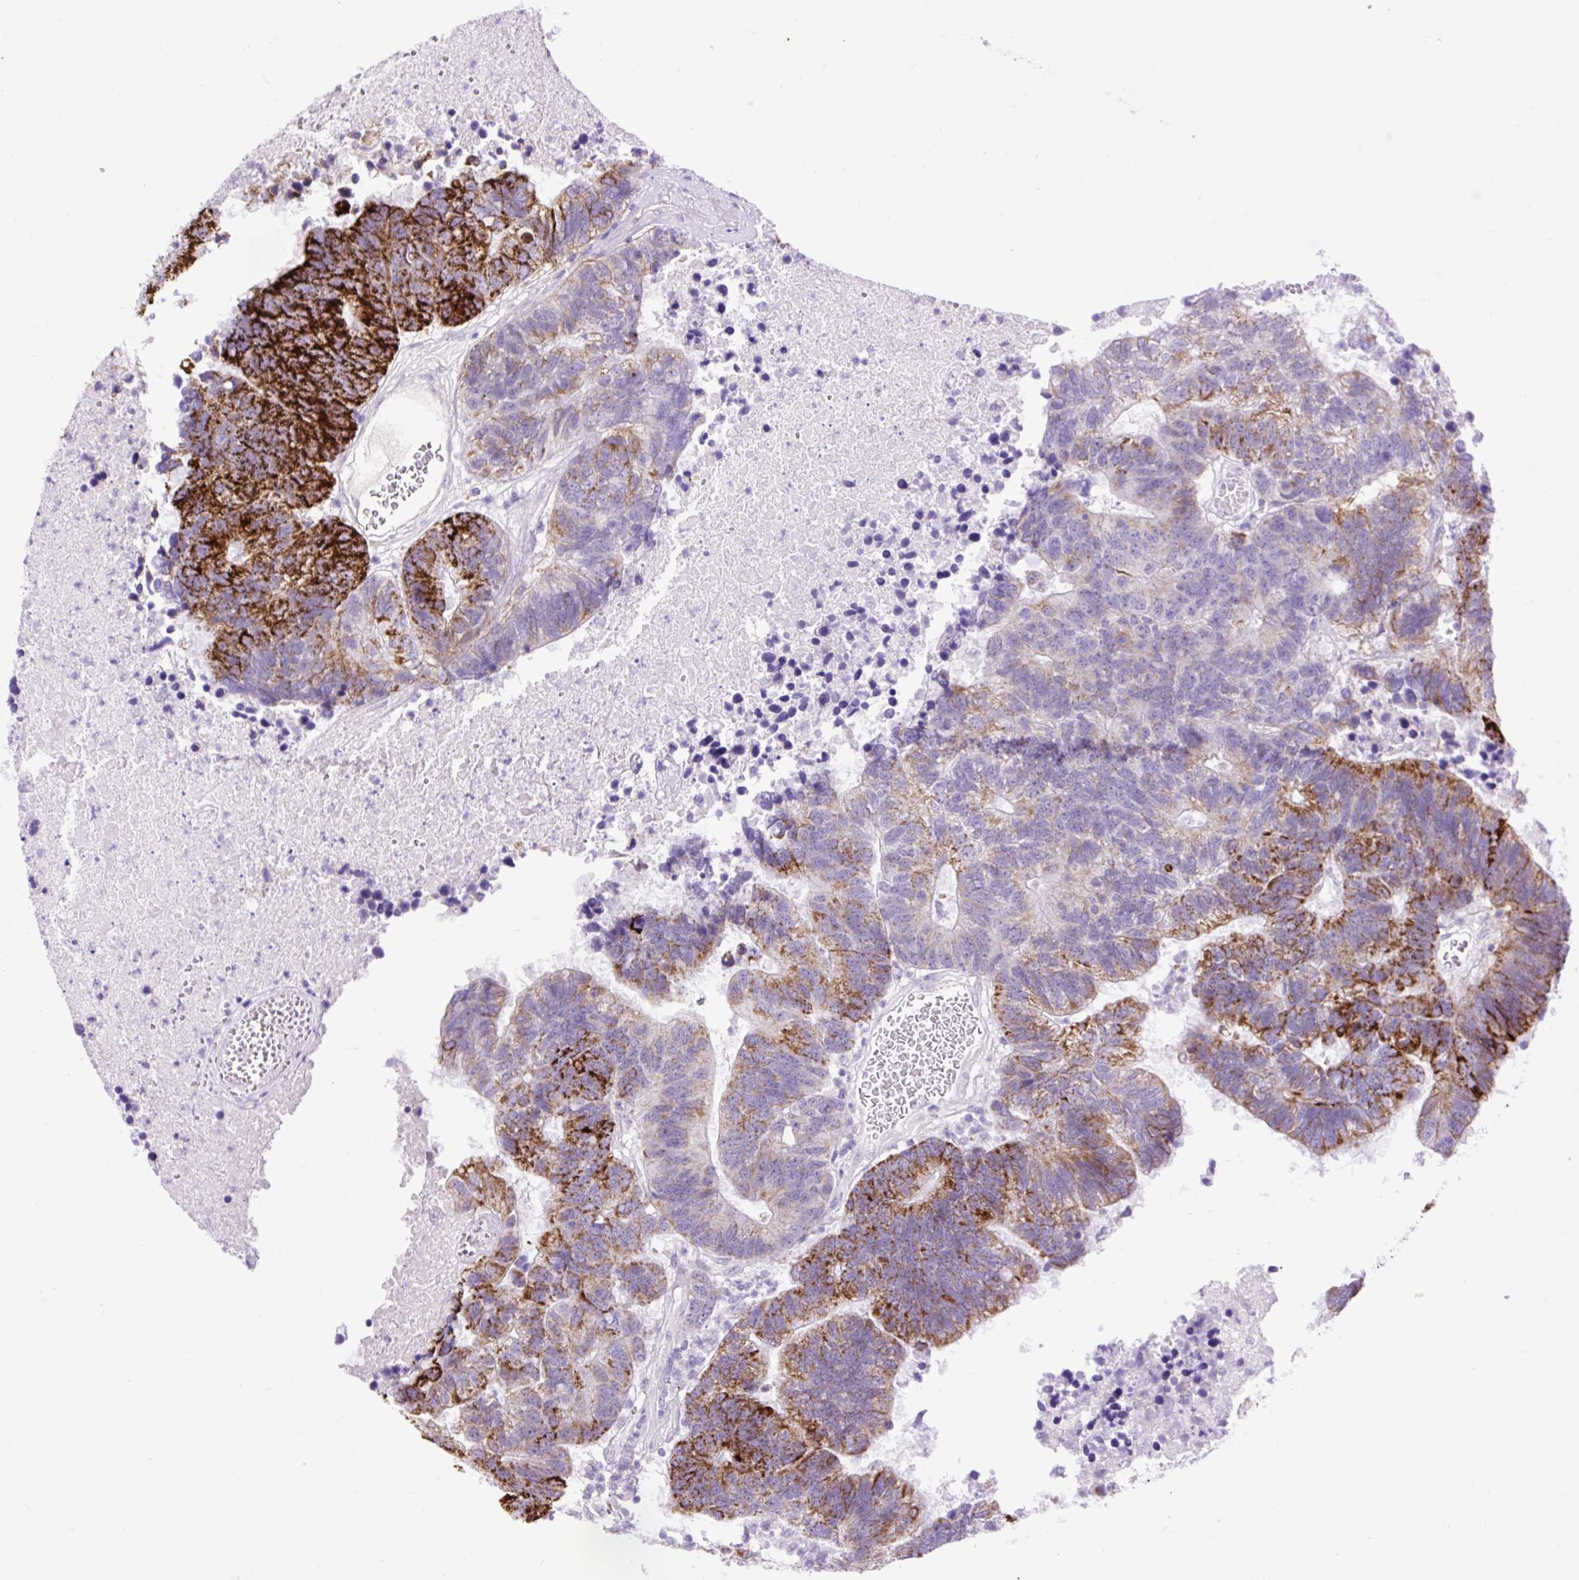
{"staining": {"intensity": "strong", "quantity": "25%-75%", "location": "cytoplasmic/membranous"}, "tissue": "colorectal cancer", "cell_type": "Tumor cells", "image_type": "cancer", "snomed": [{"axis": "morphology", "description": "Adenocarcinoma, NOS"}, {"axis": "topography", "description": "Colon"}], "caption": "Strong cytoplasmic/membranous expression is seen in approximately 25%-75% of tumor cells in adenocarcinoma (colorectal).", "gene": "ZNF256", "patient": {"sex": "female", "age": 48}}